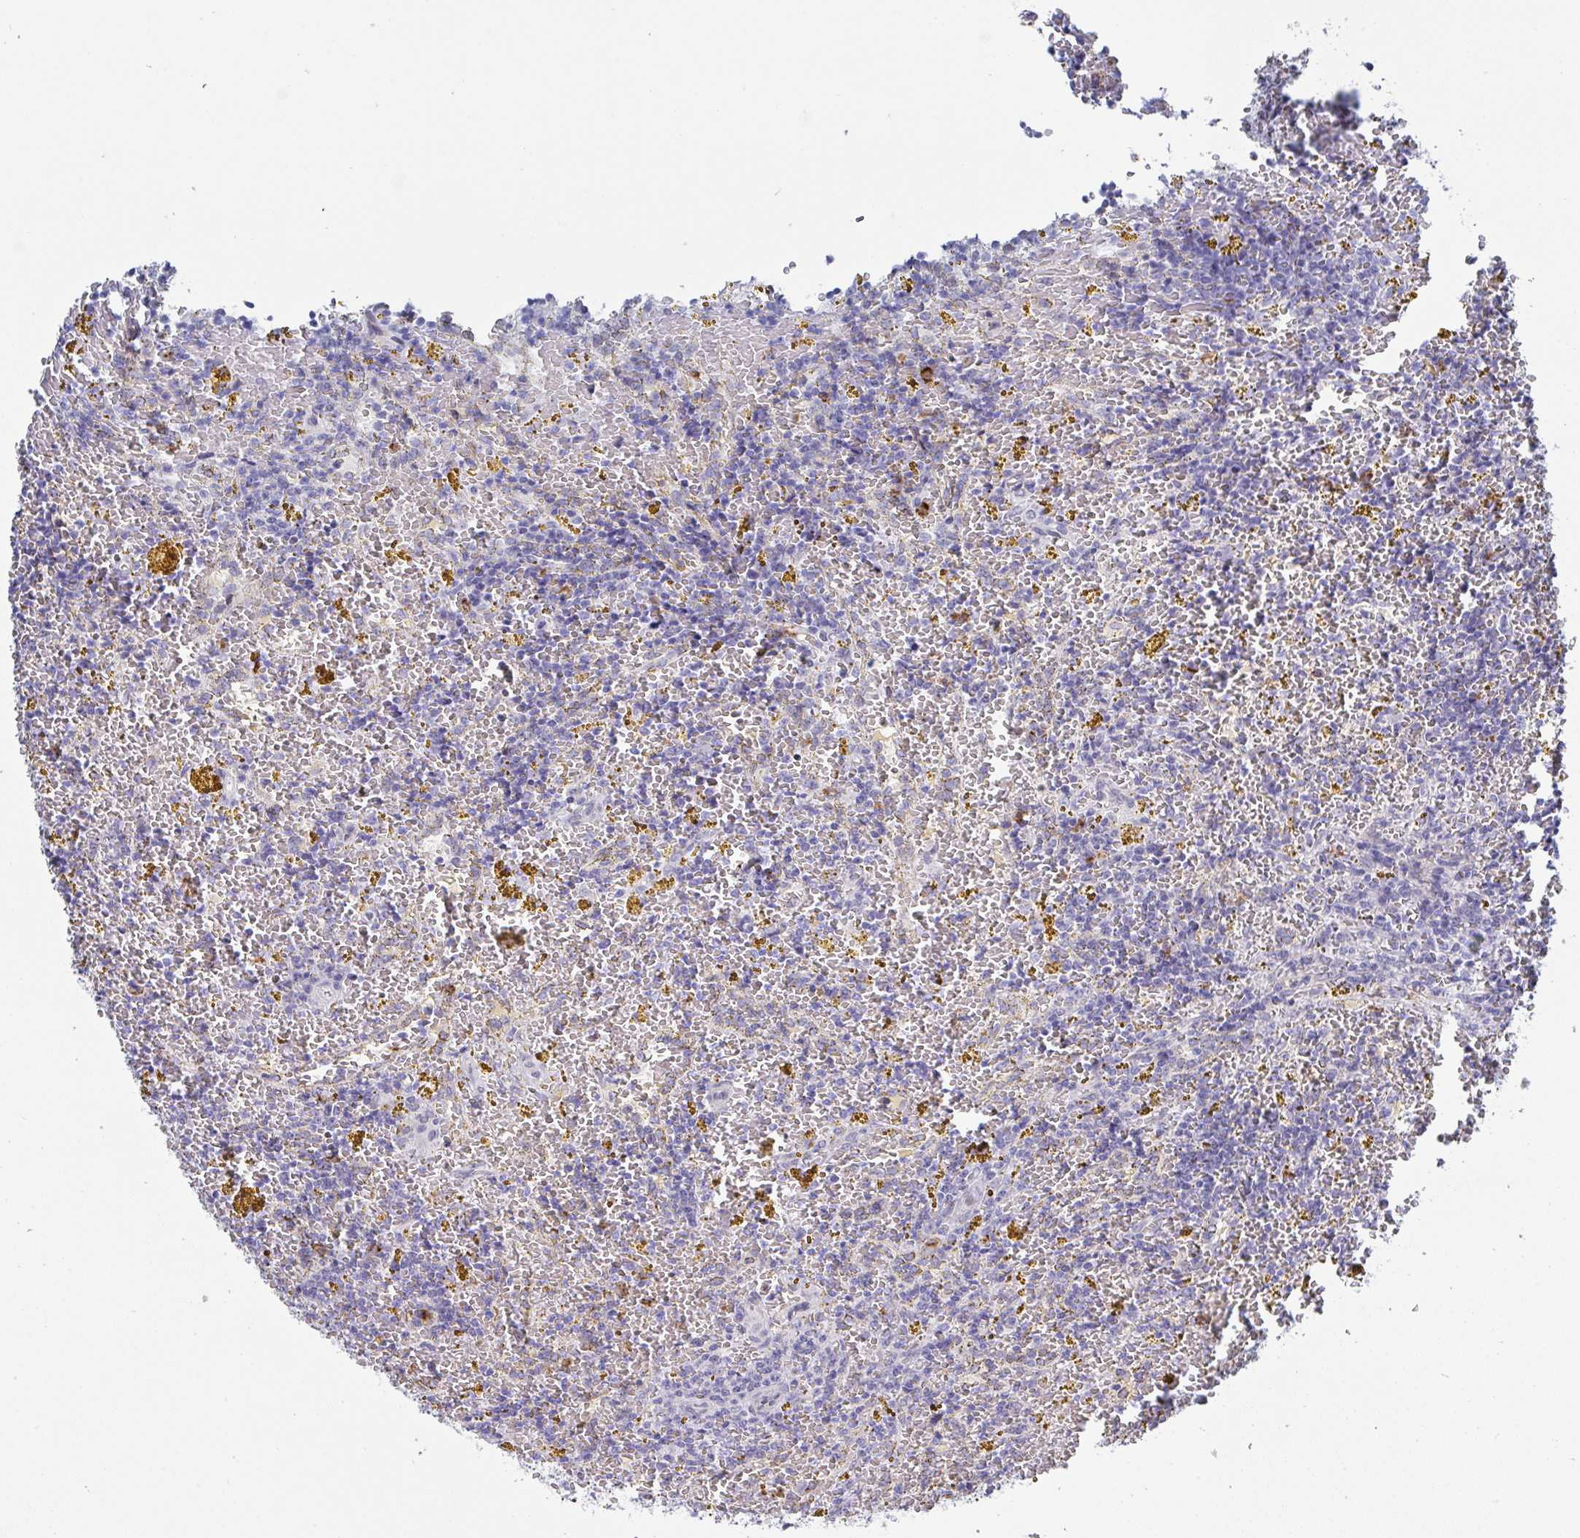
{"staining": {"intensity": "negative", "quantity": "none", "location": "none"}, "tissue": "lymphoma", "cell_type": "Tumor cells", "image_type": "cancer", "snomed": [{"axis": "morphology", "description": "Malignant lymphoma, non-Hodgkin's type, Low grade"}, {"axis": "topography", "description": "Spleen"}, {"axis": "topography", "description": "Lymph node"}], "caption": "The immunohistochemistry image has no significant positivity in tumor cells of lymphoma tissue.", "gene": "MFSD4A", "patient": {"sex": "female", "age": 66}}